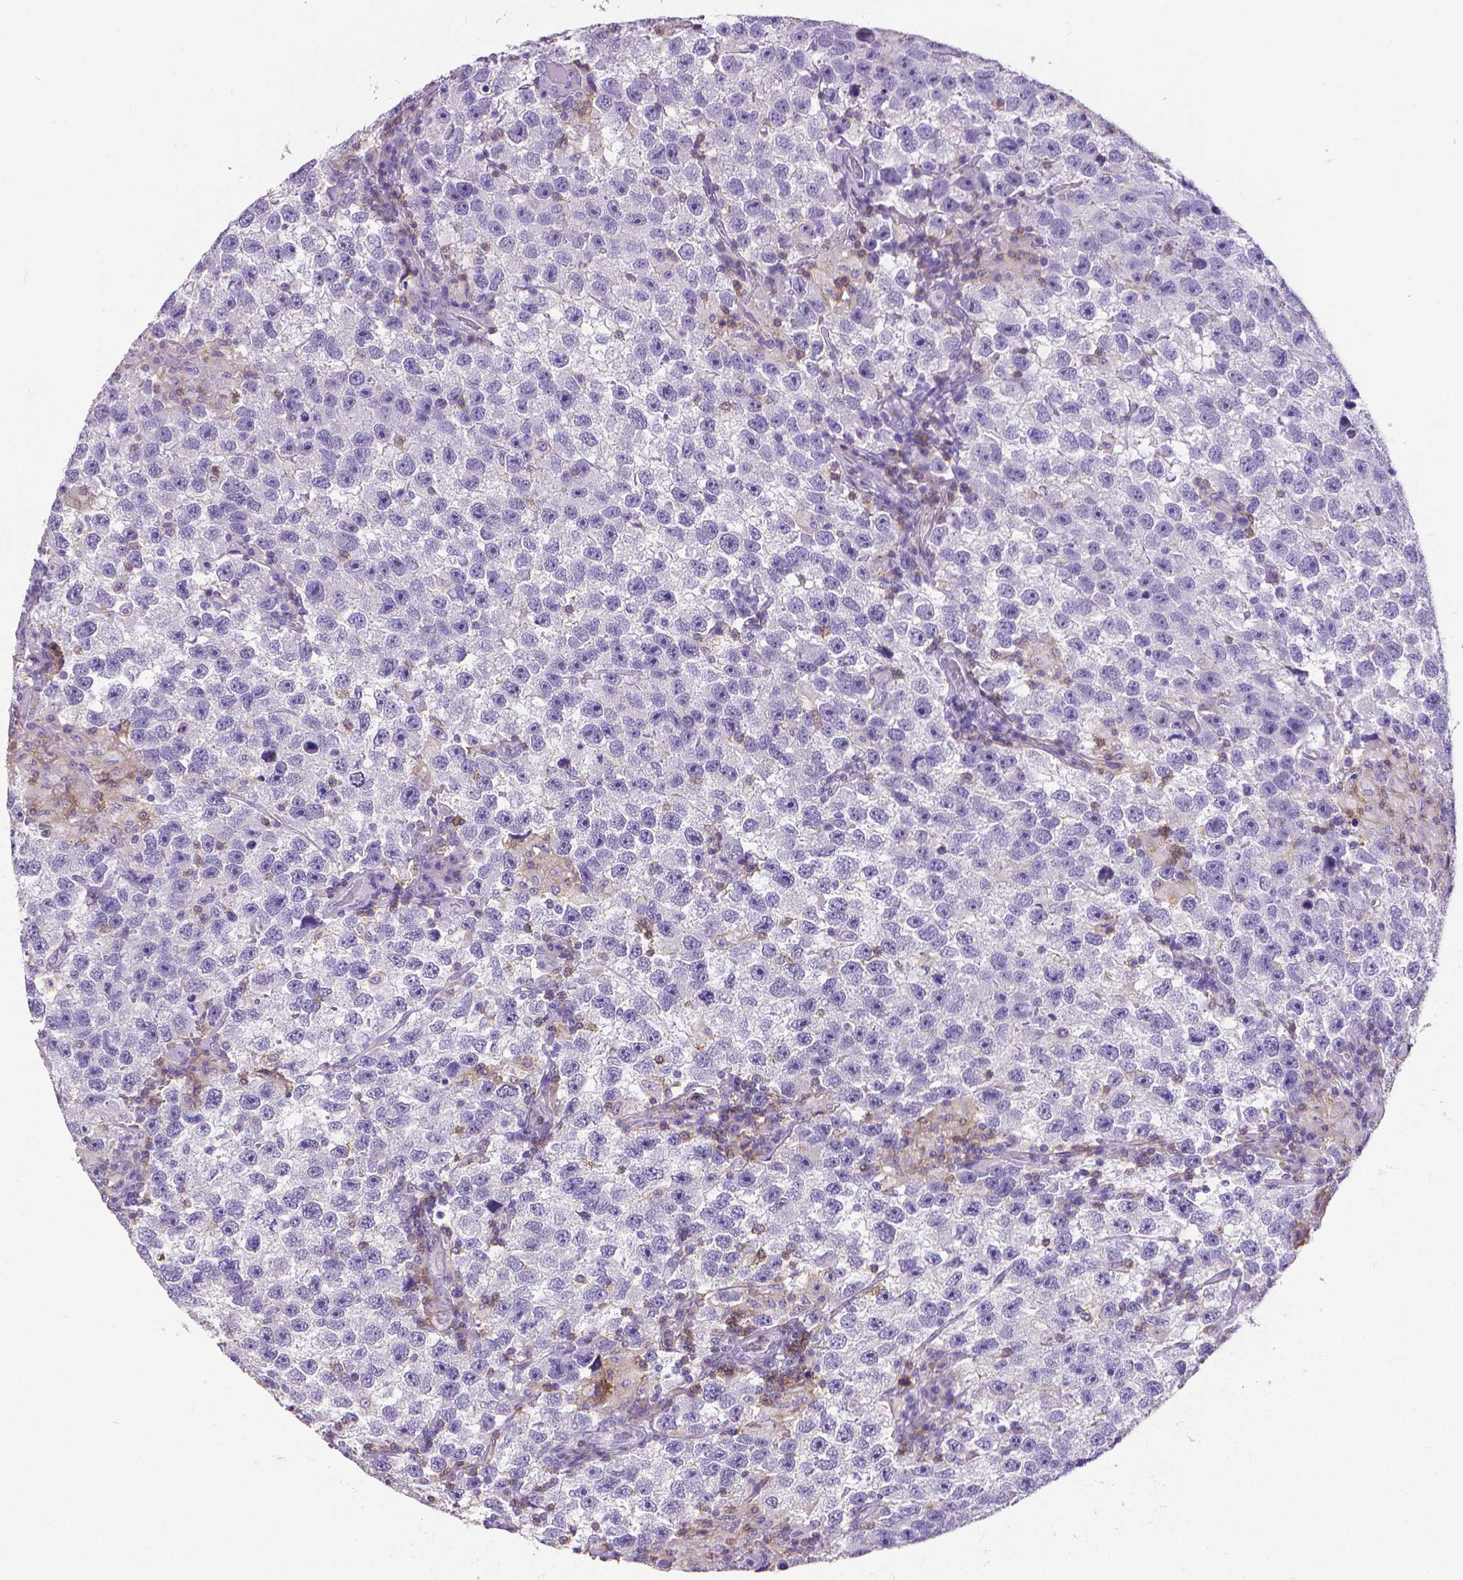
{"staining": {"intensity": "negative", "quantity": "none", "location": "none"}, "tissue": "testis cancer", "cell_type": "Tumor cells", "image_type": "cancer", "snomed": [{"axis": "morphology", "description": "Seminoma, NOS"}, {"axis": "topography", "description": "Testis"}], "caption": "Tumor cells show no significant protein positivity in testis cancer. Nuclei are stained in blue.", "gene": "CD4", "patient": {"sex": "male", "age": 26}}